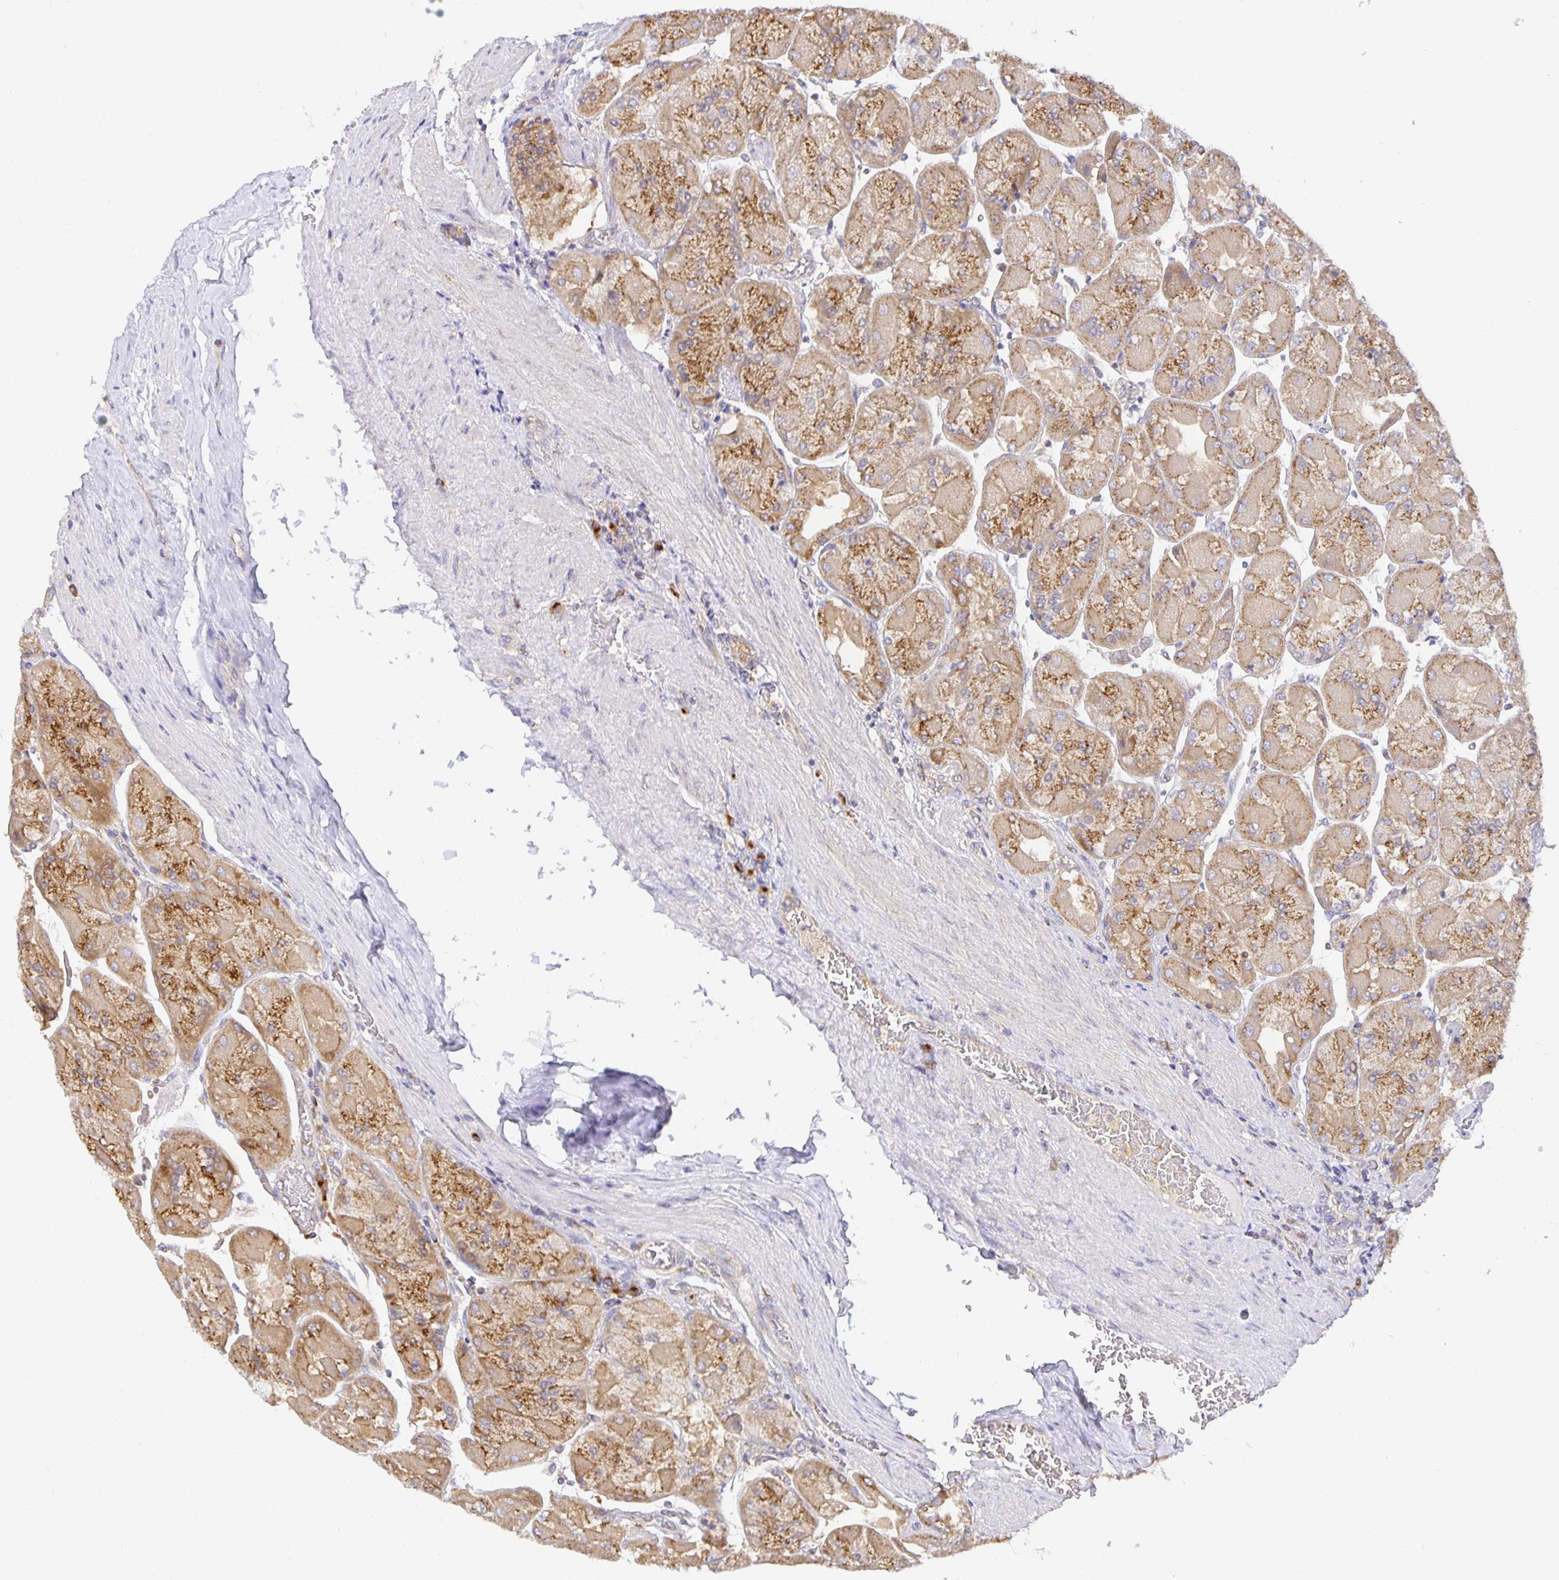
{"staining": {"intensity": "moderate", "quantity": ">75%", "location": "cytoplasmic/membranous"}, "tissue": "stomach", "cell_type": "Glandular cells", "image_type": "normal", "snomed": [{"axis": "morphology", "description": "Normal tissue, NOS"}, {"axis": "topography", "description": "Stomach"}], "caption": "A medium amount of moderate cytoplasmic/membranous positivity is present in approximately >75% of glandular cells in benign stomach.", "gene": "USO1", "patient": {"sex": "female", "age": 61}}